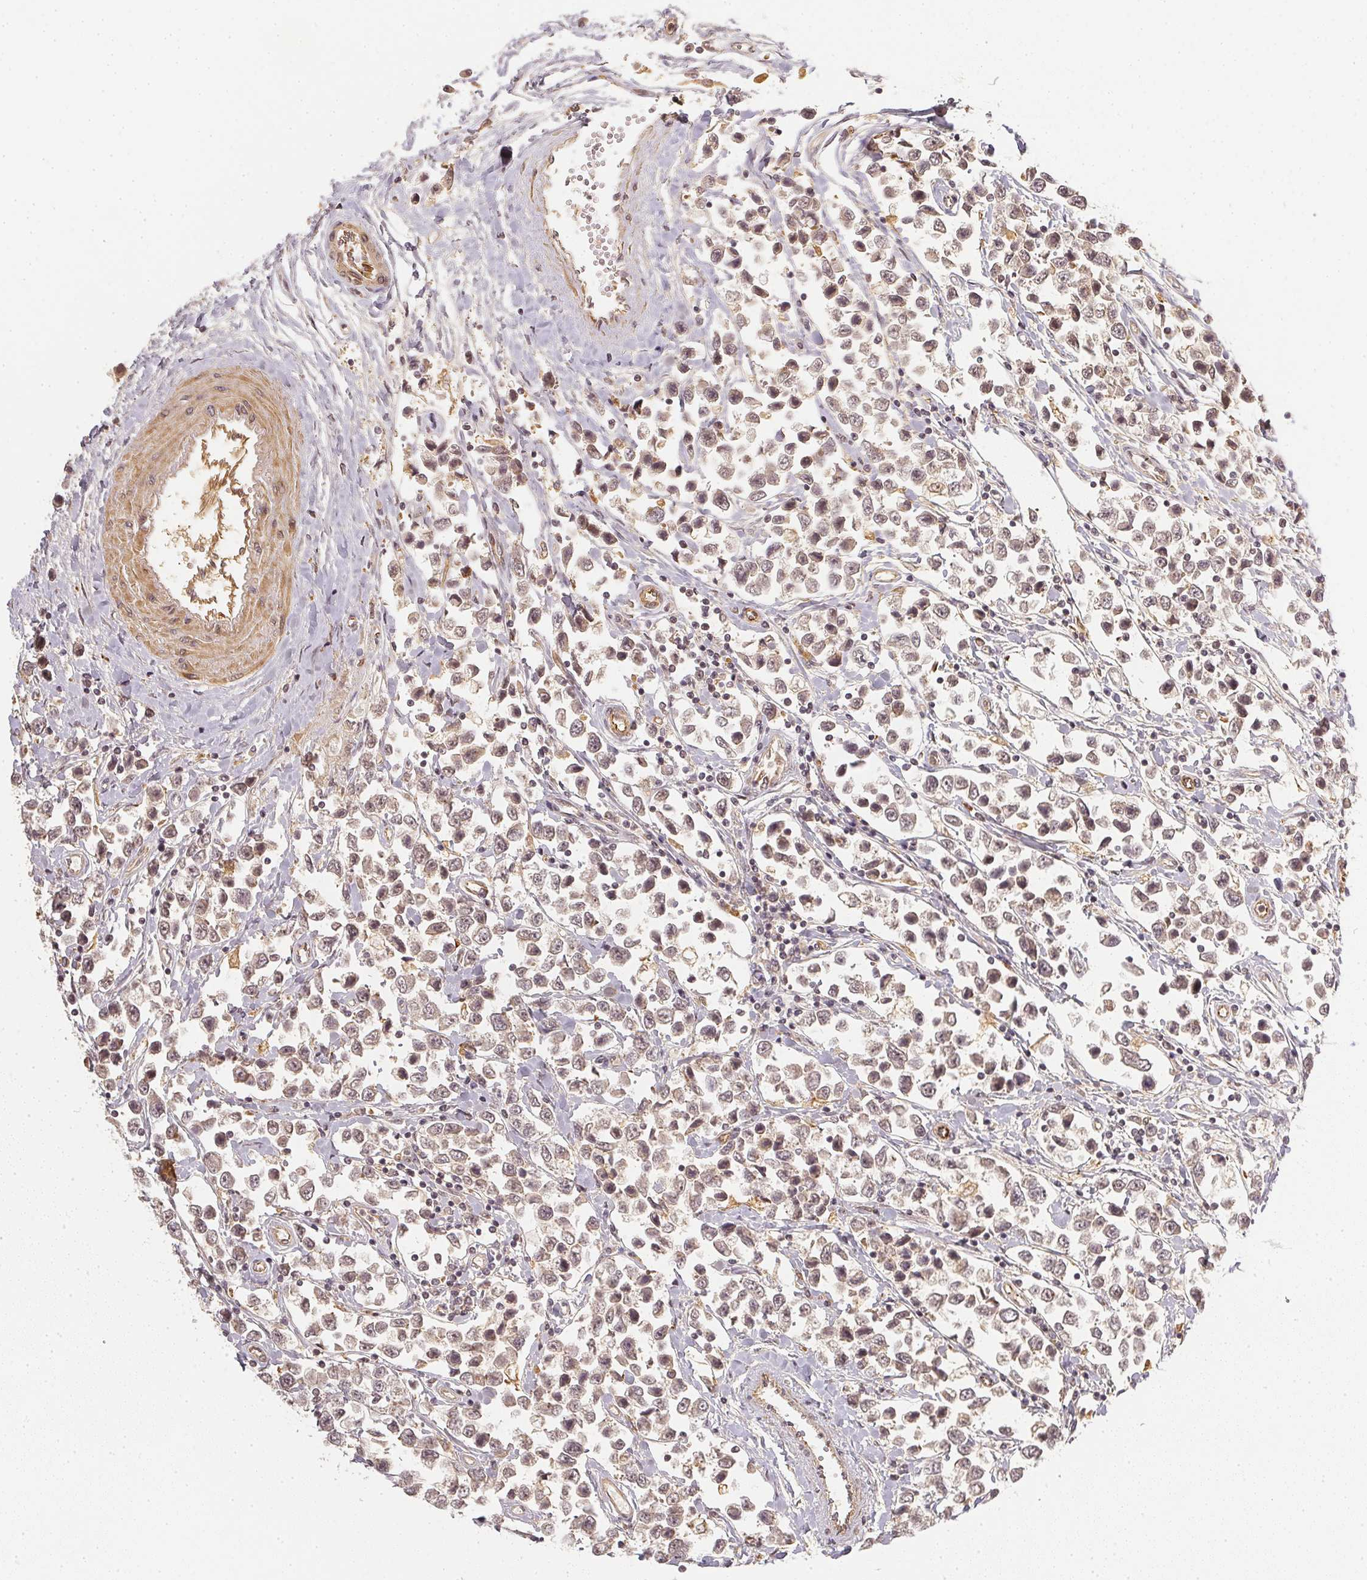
{"staining": {"intensity": "negative", "quantity": "none", "location": "none"}, "tissue": "testis cancer", "cell_type": "Tumor cells", "image_type": "cancer", "snomed": [{"axis": "morphology", "description": "Seminoma, NOS"}, {"axis": "topography", "description": "Testis"}], "caption": "Immunohistochemistry photomicrograph of neoplastic tissue: human seminoma (testis) stained with DAB displays no significant protein staining in tumor cells.", "gene": "SERPINE1", "patient": {"sex": "male", "age": 34}}